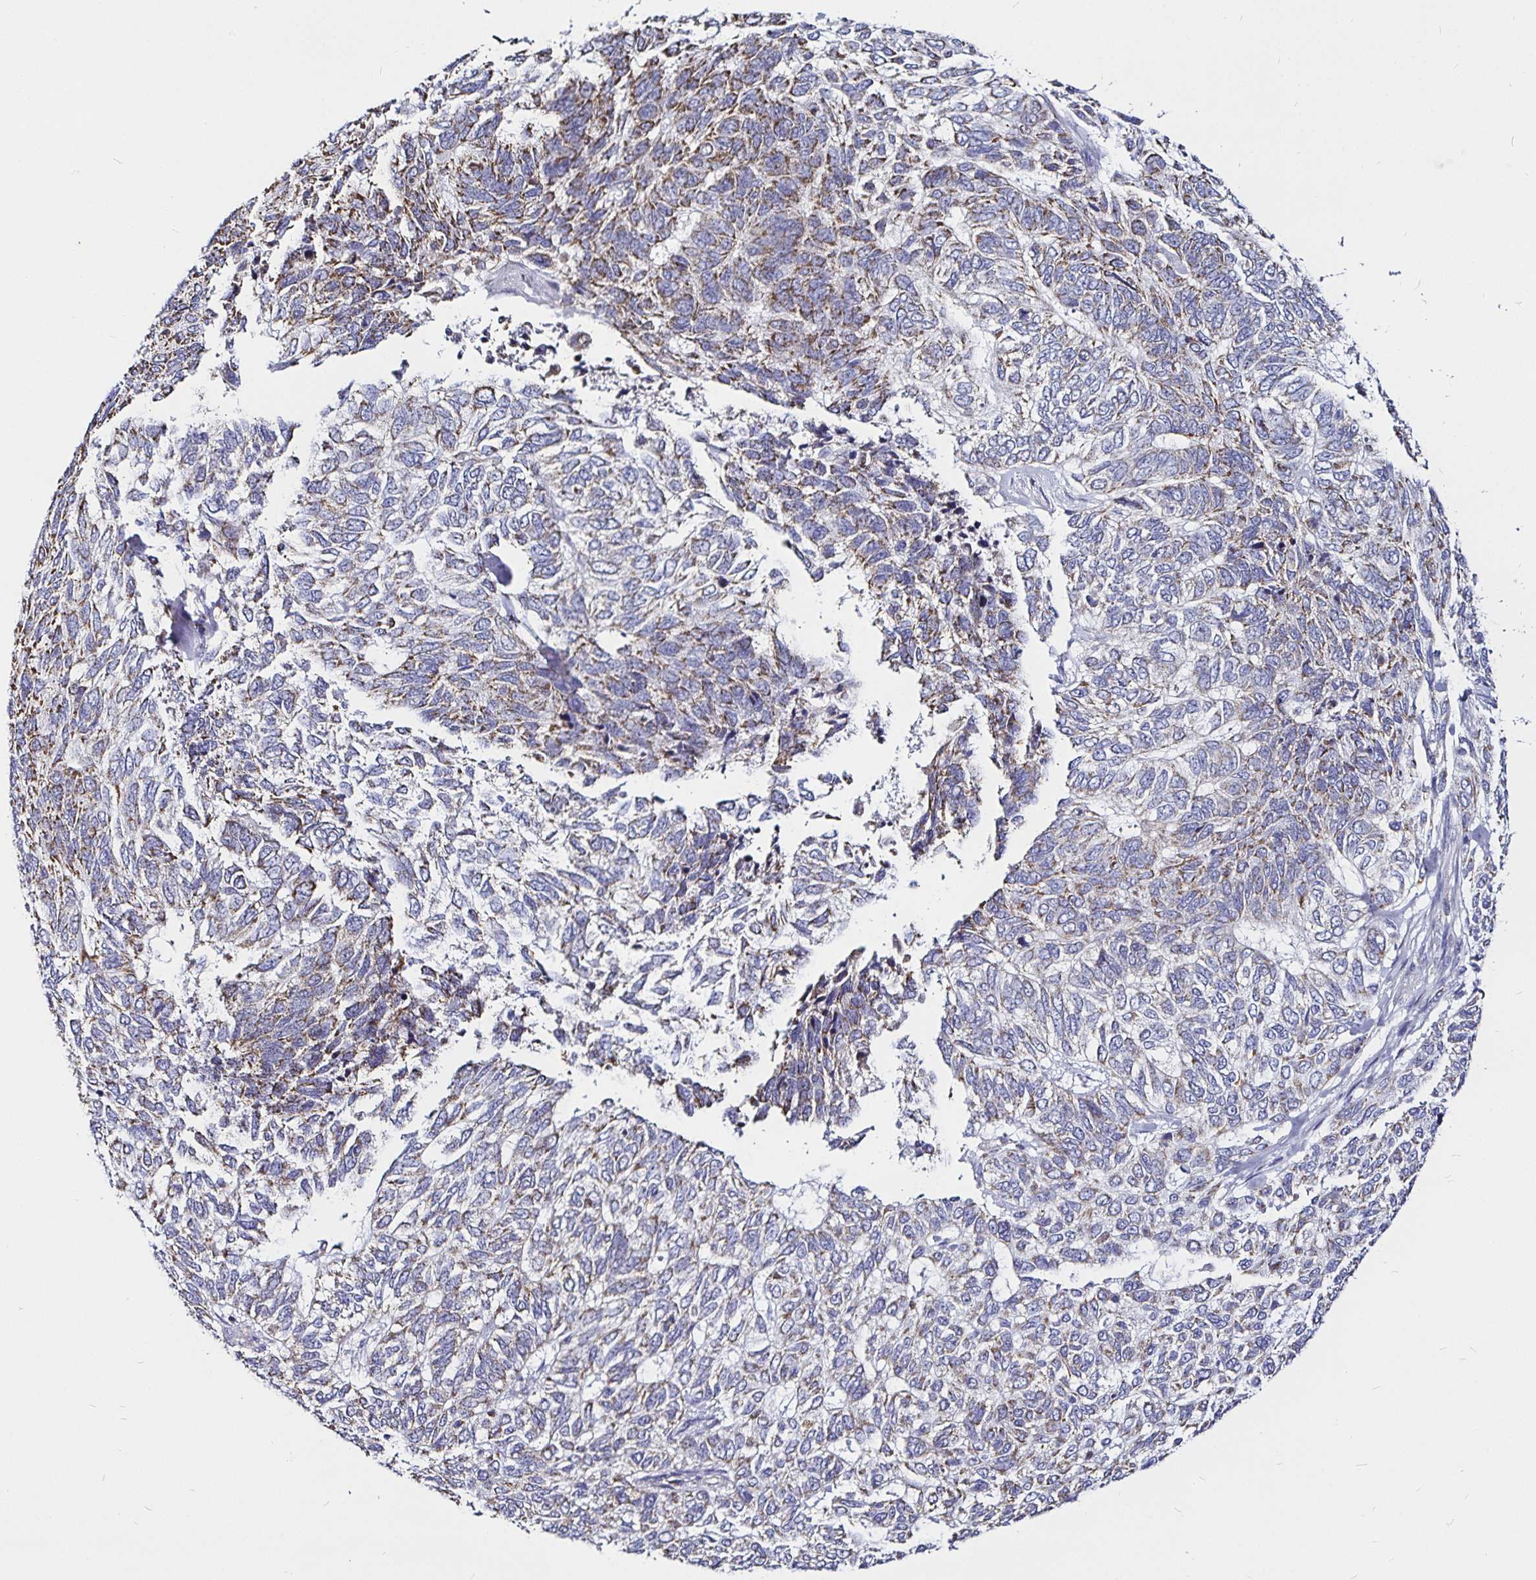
{"staining": {"intensity": "moderate", "quantity": "25%-75%", "location": "cytoplasmic/membranous"}, "tissue": "skin cancer", "cell_type": "Tumor cells", "image_type": "cancer", "snomed": [{"axis": "morphology", "description": "Basal cell carcinoma"}, {"axis": "topography", "description": "Skin"}], "caption": "Tumor cells reveal medium levels of moderate cytoplasmic/membranous positivity in about 25%-75% of cells in human skin cancer (basal cell carcinoma). (DAB IHC with brightfield microscopy, high magnification).", "gene": "PGAM2", "patient": {"sex": "female", "age": 65}}